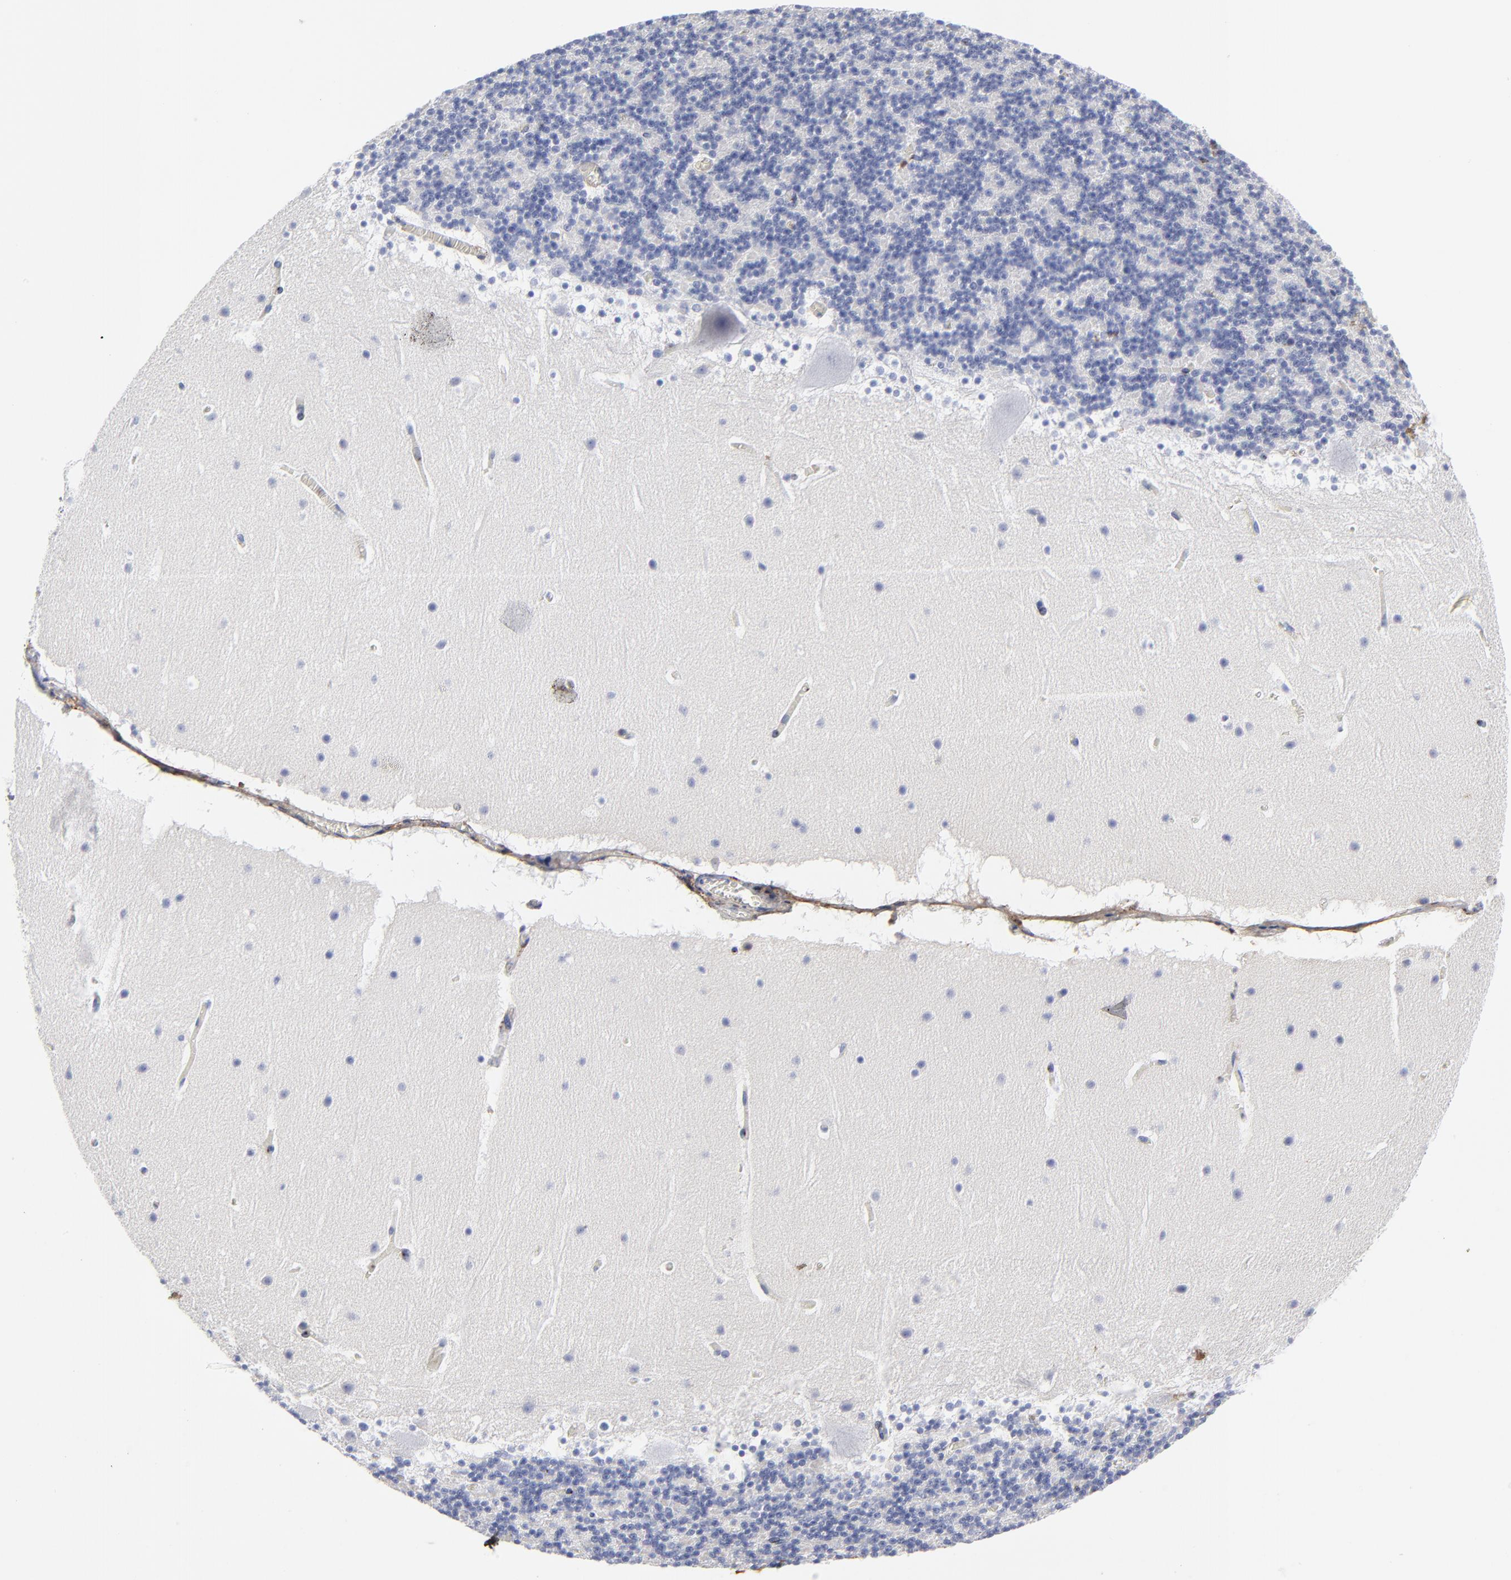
{"staining": {"intensity": "negative", "quantity": "none", "location": "none"}, "tissue": "cerebellum", "cell_type": "Cells in granular layer", "image_type": "normal", "snomed": [{"axis": "morphology", "description": "Normal tissue, NOS"}, {"axis": "topography", "description": "Cerebellum"}], "caption": "DAB immunohistochemical staining of benign human cerebellum reveals no significant expression in cells in granular layer.", "gene": "DCN", "patient": {"sex": "male", "age": 45}}